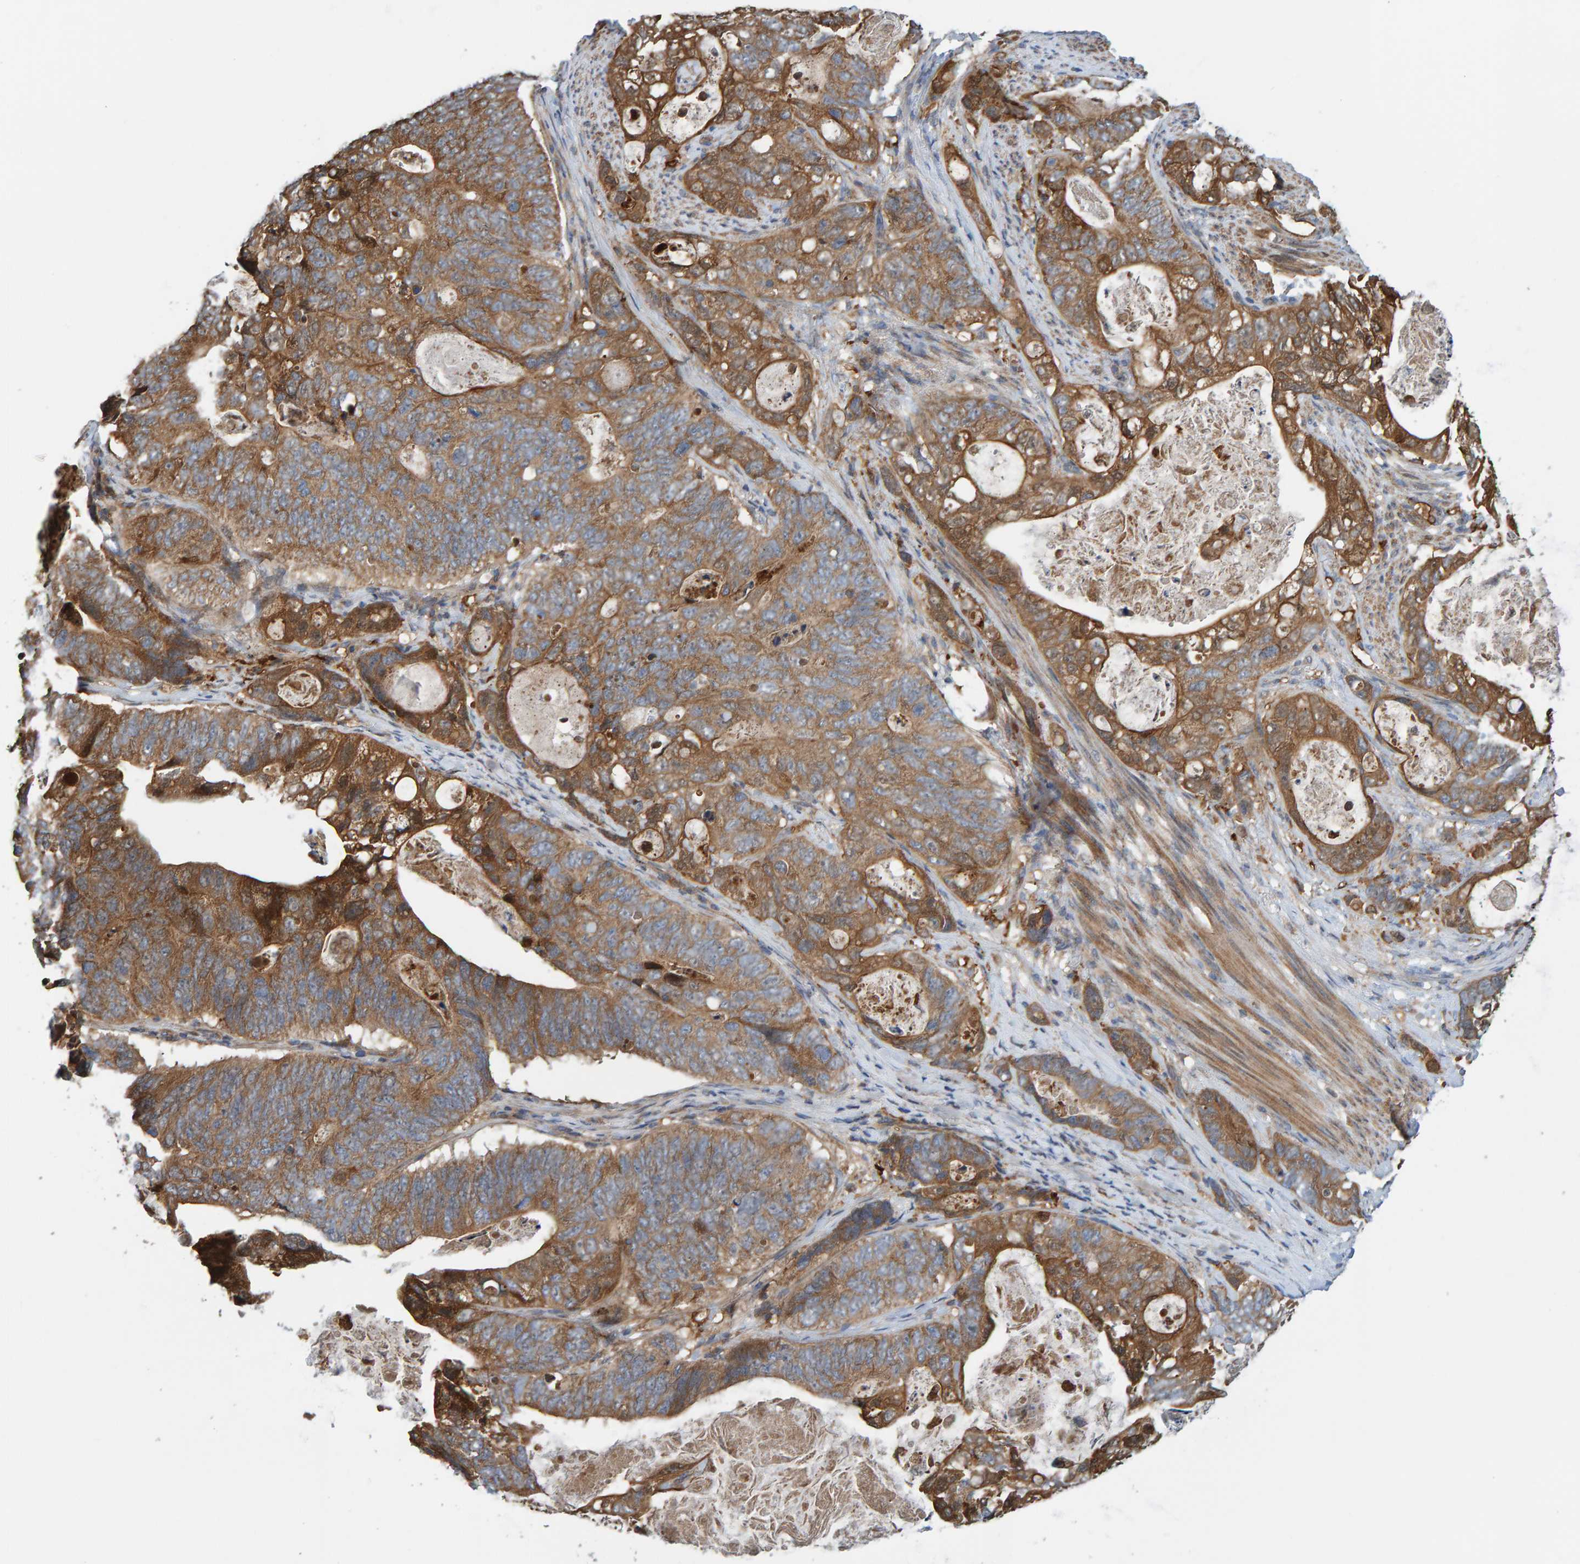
{"staining": {"intensity": "moderate", "quantity": ">75%", "location": "cytoplasmic/membranous"}, "tissue": "stomach cancer", "cell_type": "Tumor cells", "image_type": "cancer", "snomed": [{"axis": "morphology", "description": "Normal tissue, NOS"}, {"axis": "morphology", "description": "Adenocarcinoma, NOS"}, {"axis": "topography", "description": "Stomach"}], "caption": "Immunohistochemical staining of human stomach adenocarcinoma reveals medium levels of moderate cytoplasmic/membranous protein expression in about >75% of tumor cells. The staining is performed using DAB brown chromogen to label protein expression. The nuclei are counter-stained blue using hematoxylin.", "gene": "KIAA0753", "patient": {"sex": "female", "age": 89}}